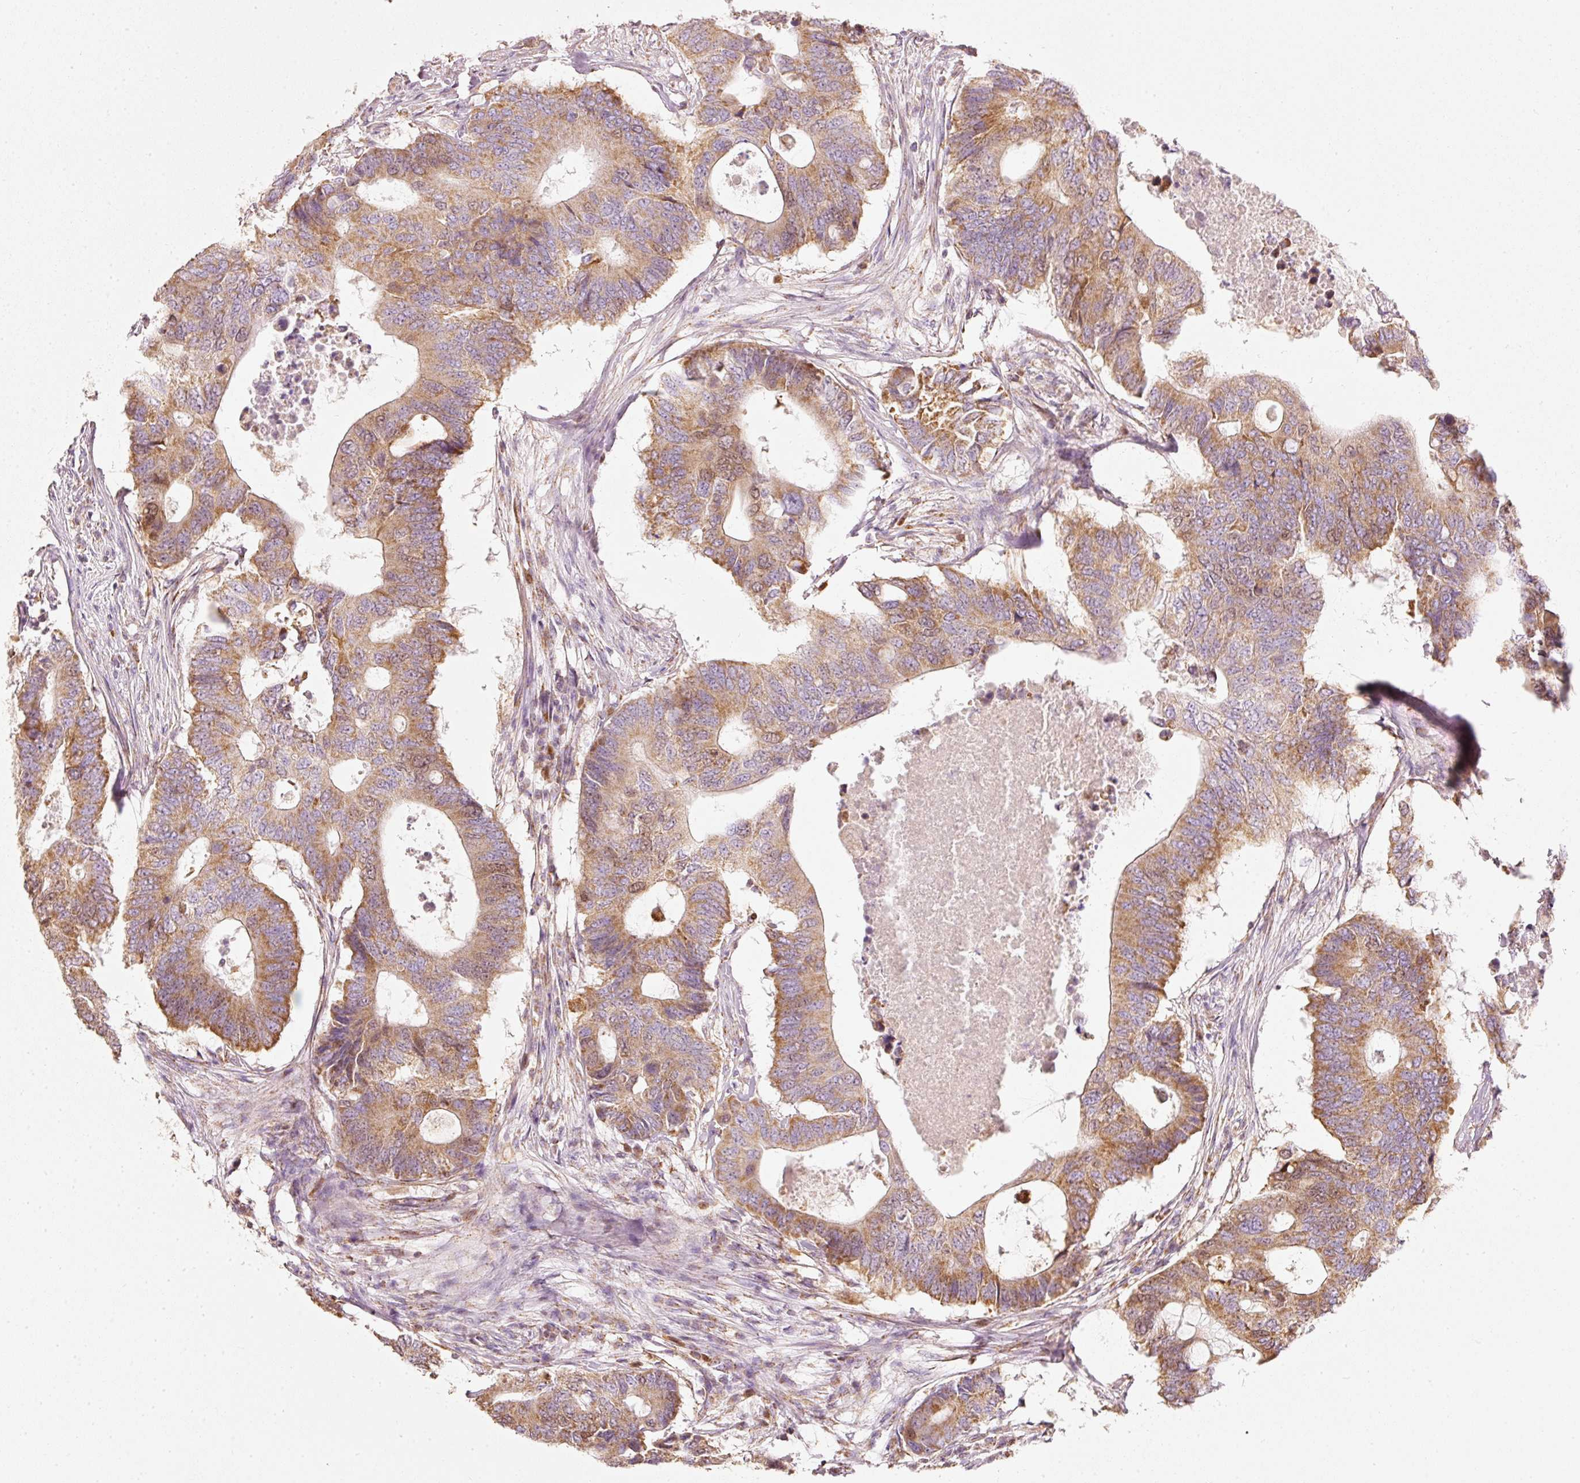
{"staining": {"intensity": "moderate", "quantity": ">75%", "location": "cytoplasmic/membranous,nuclear"}, "tissue": "colorectal cancer", "cell_type": "Tumor cells", "image_type": "cancer", "snomed": [{"axis": "morphology", "description": "Adenocarcinoma, NOS"}, {"axis": "topography", "description": "Colon"}], "caption": "Immunohistochemical staining of colorectal cancer (adenocarcinoma) shows medium levels of moderate cytoplasmic/membranous and nuclear expression in about >75% of tumor cells.", "gene": "DUT", "patient": {"sex": "male", "age": 71}}